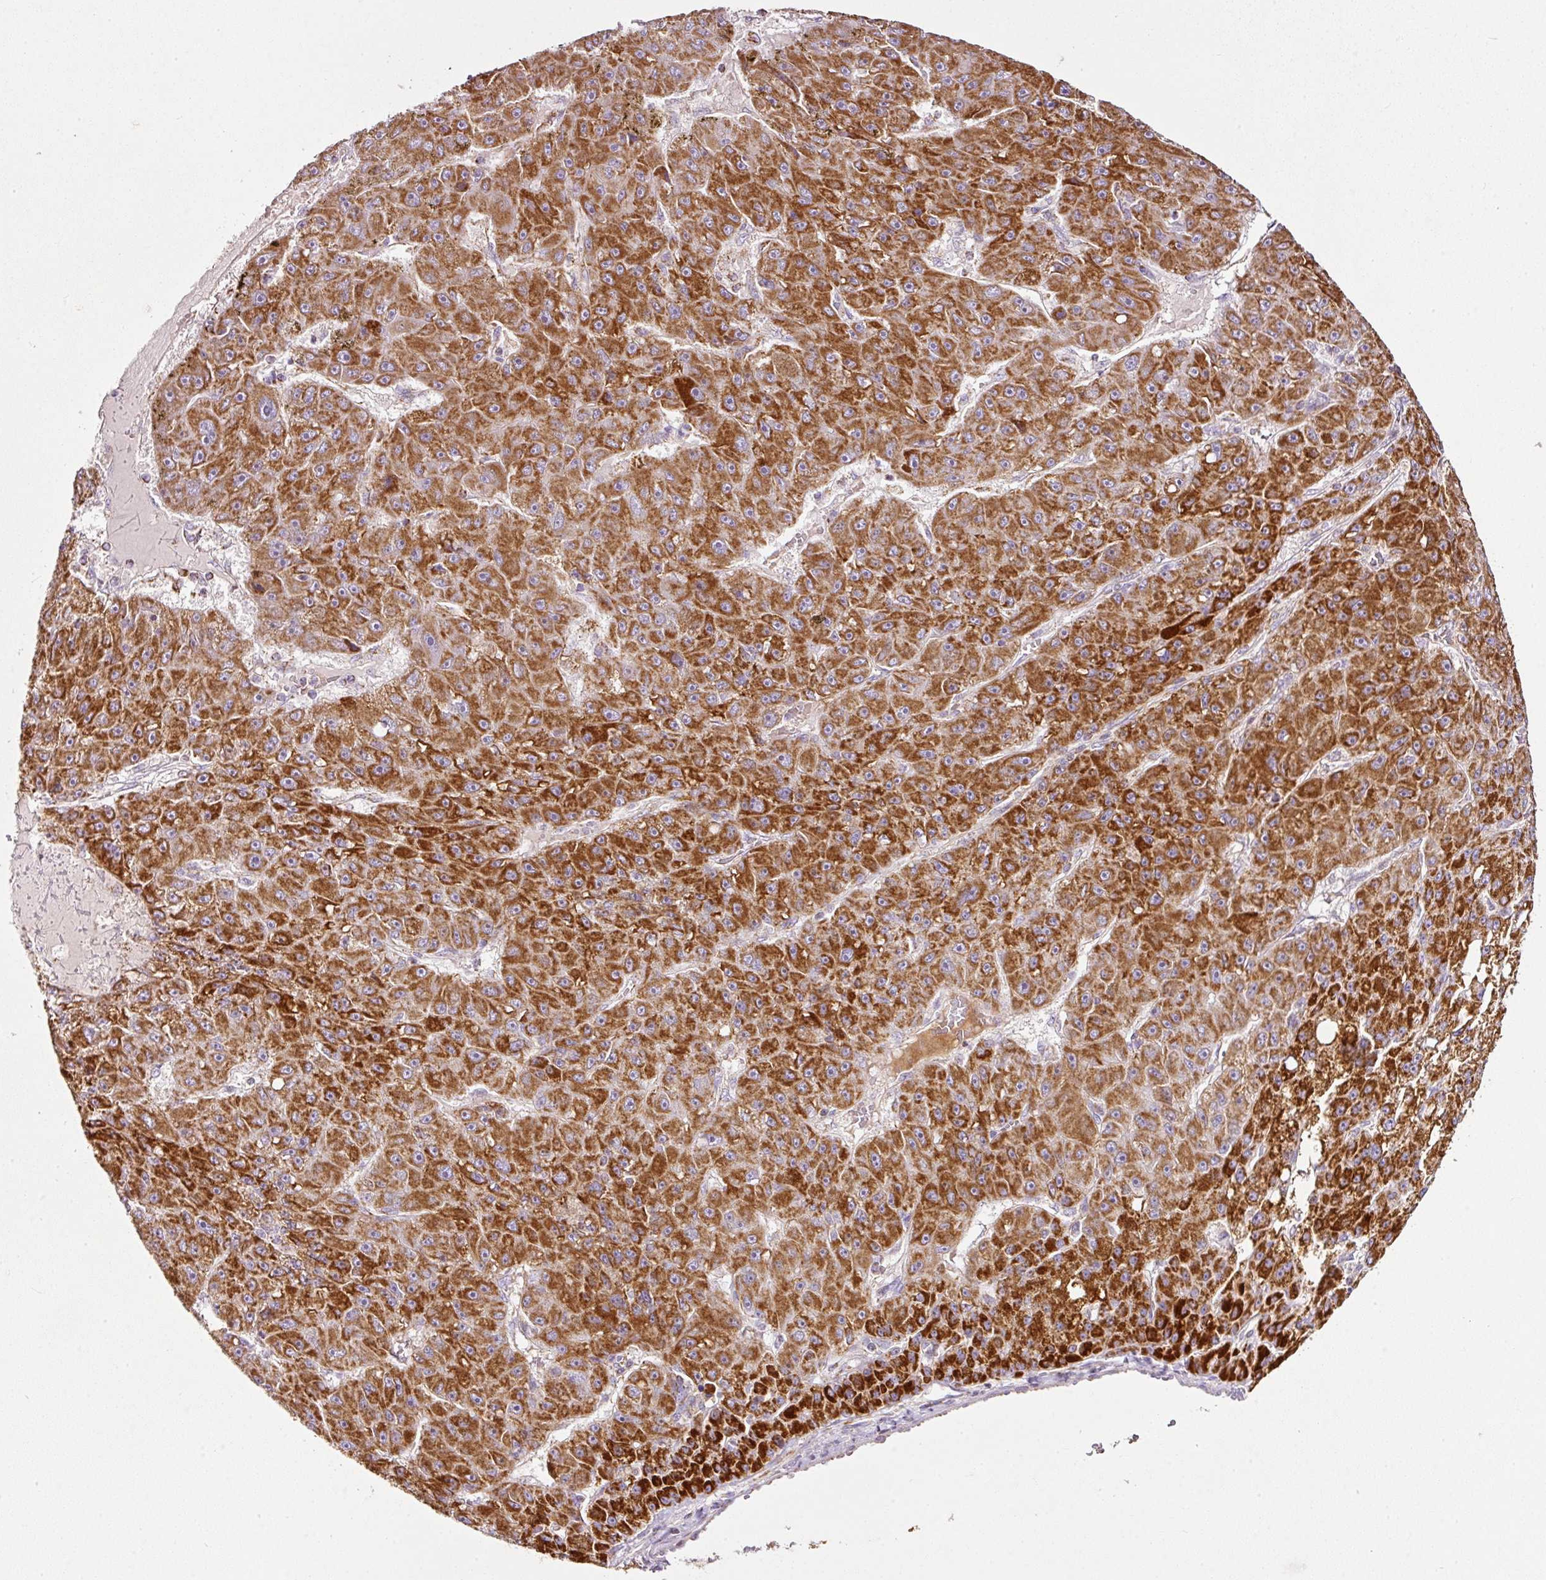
{"staining": {"intensity": "strong", "quantity": ">75%", "location": "cytoplasmic/membranous"}, "tissue": "liver cancer", "cell_type": "Tumor cells", "image_type": "cancer", "snomed": [{"axis": "morphology", "description": "Carcinoma, Hepatocellular, NOS"}, {"axis": "topography", "description": "Liver"}], "caption": "This is an image of immunohistochemistry staining of liver cancer, which shows strong expression in the cytoplasmic/membranous of tumor cells.", "gene": "SDHA", "patient": {"sex": "male", "age": 67}}